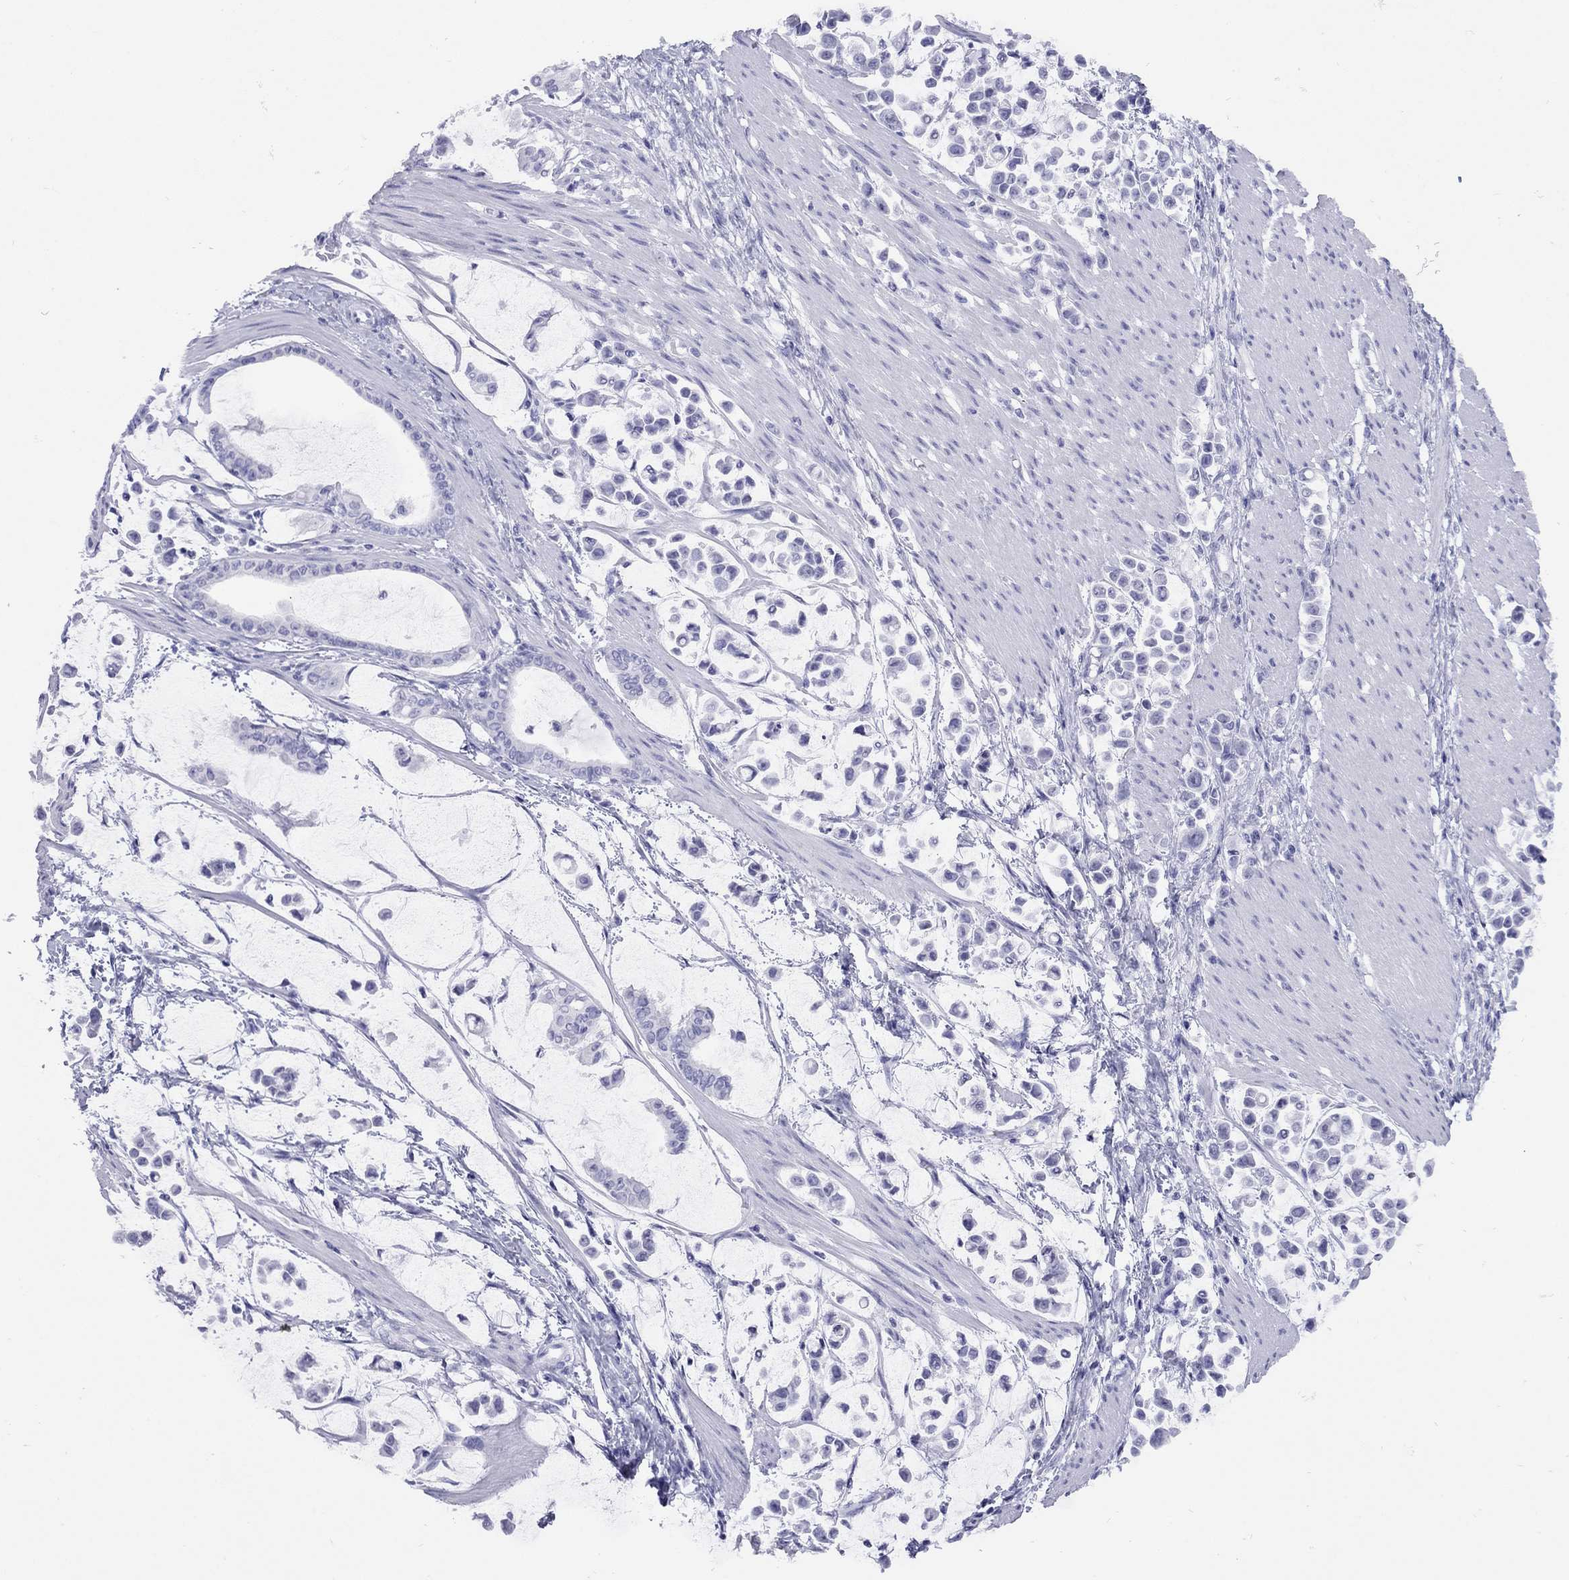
{"staining": {"intensity": "negative", "quantity": "none", "location": "none"}, "tissue": "stomach cancer", "cell_type": "Tumor cells", "image_type": "cancer", "snomed": [{"axis": "morphology", "description": "Adenocarcinoma, NOS"}, {"axis": "topography", "description": "Stomach"}], "caption": "The image exhibits no staining of tumor cells in adenocarcinoma (stomach).", "gene": "LYAR", "patient": {"sex": "male", "age": 82}}